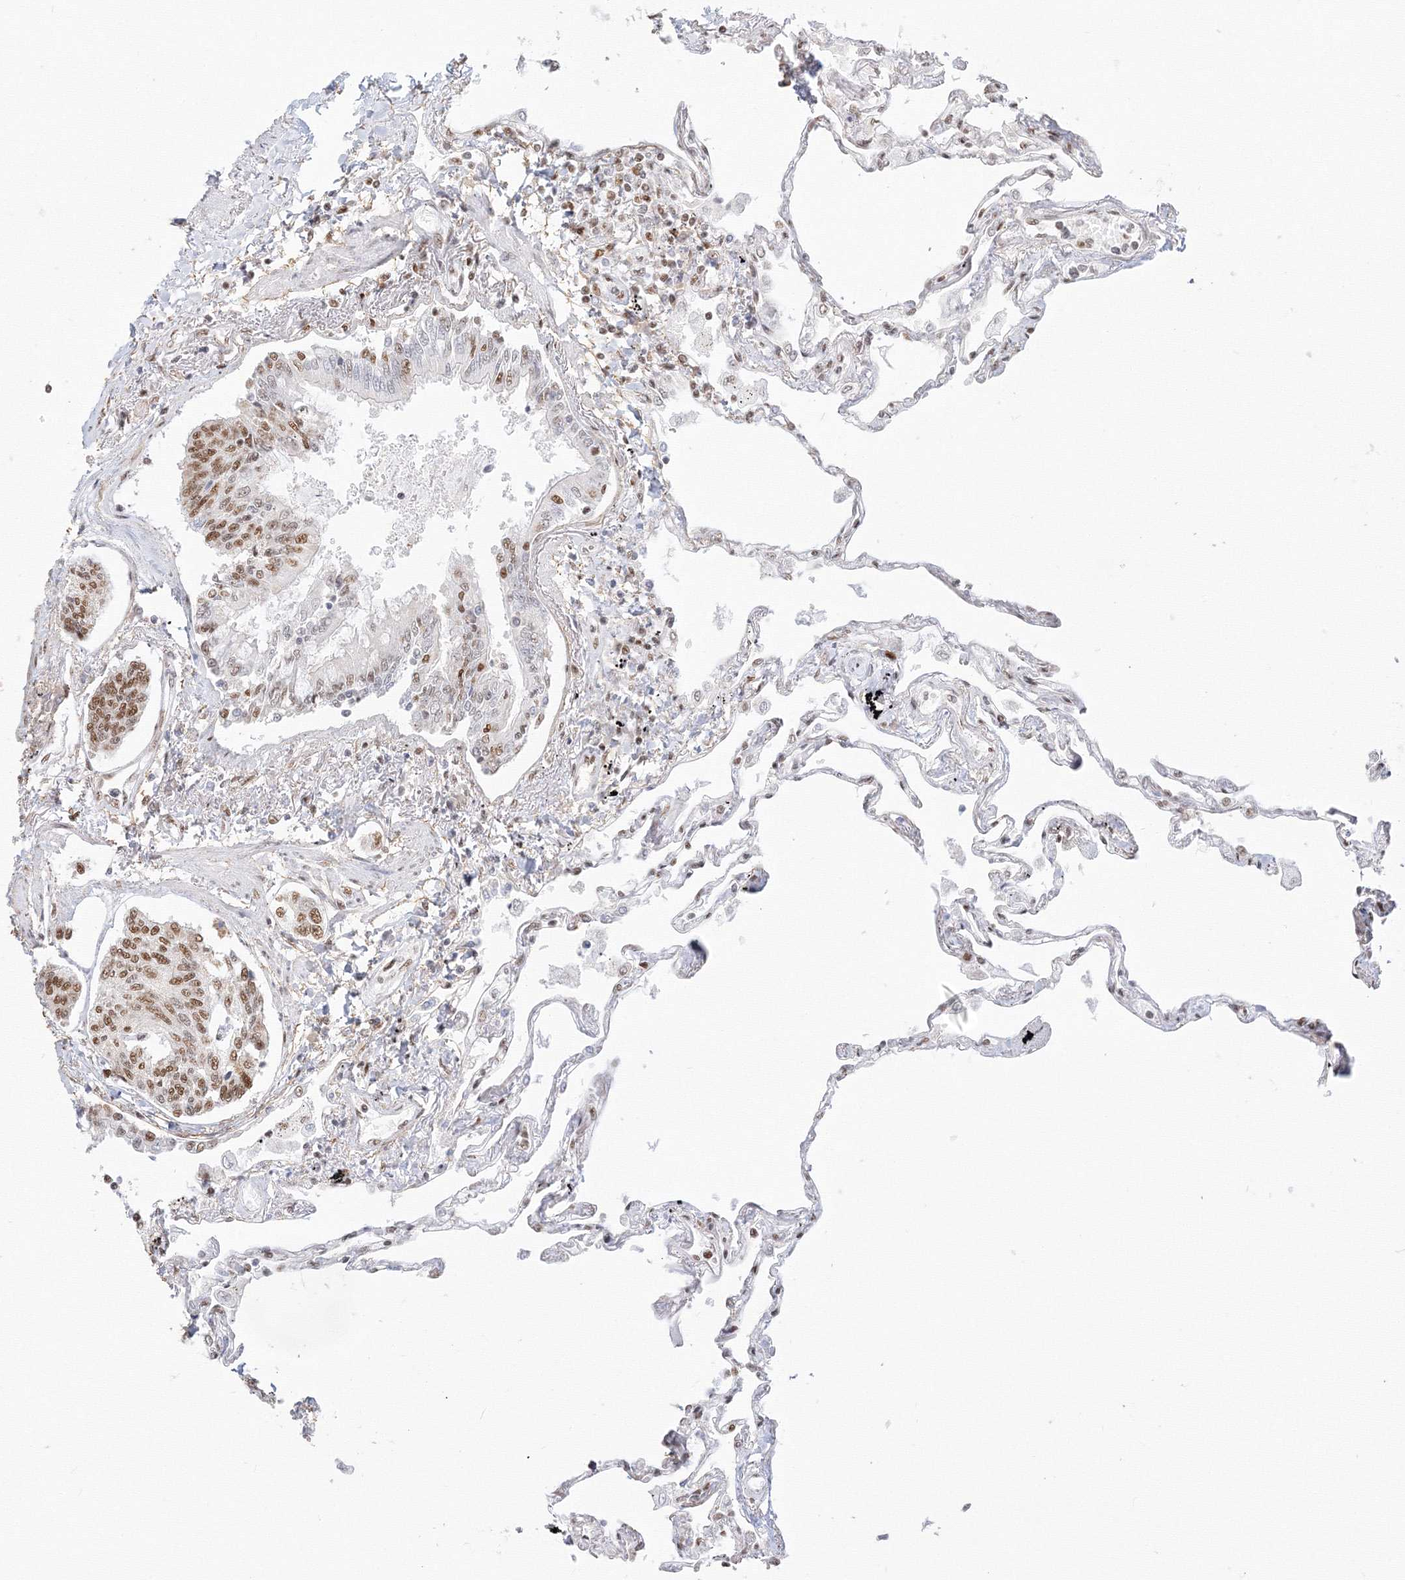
{"staining": {"intensity": "moderate", "quantity": ">75%", "location": "nuclear"}, "tissue": "lung", "cell_type": "Alveolar cells", "image_type": "normal", "snomed": [{"axis": "morphology", "description": "Normal tissue, NOS"}, {"axis": "topography", "description": "Lung"}], "caption": "This micrograph exhibits normal lung stained with immunohistochemistry (IHC) to label a protein in brown. The nuclear of alveolar cells show moderate positivity for the protein. Nuclei are counter-stained blue.", "gene": "PPP4R2", "patient": {"sex": "female", "age": 67}}